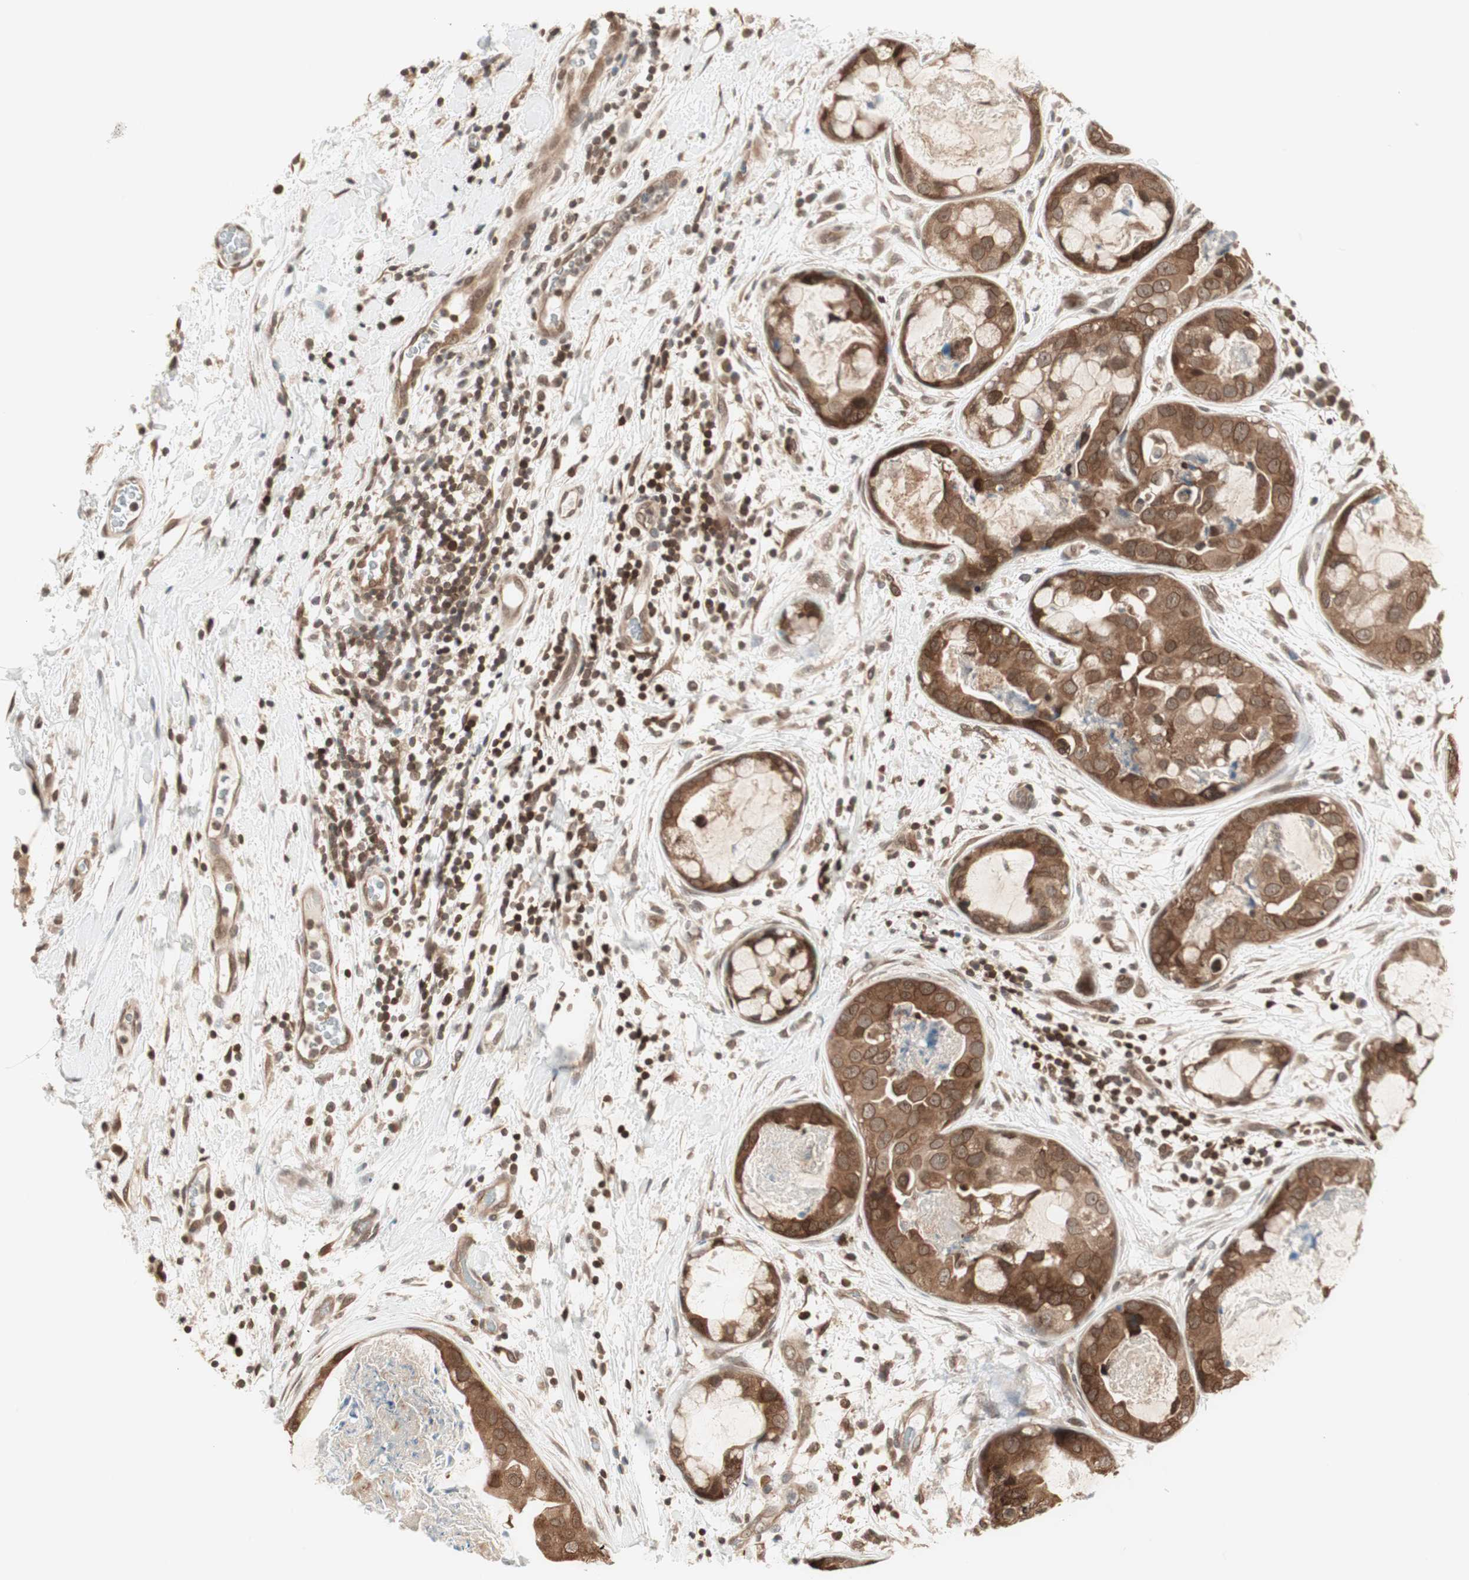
{"staining": {"intensity": "moderate", "quantity": ">75%", "location": "cytoplasmic/membranous,nuclear"}, "tissue": "breast cancer", "cell_type": "Tumor cells", "image_type": "cancer", "snomed": [{"axis": "morphology", "description": "Duct carcinoma"}, {"axis": "topography", "description": "Breast"}], "caption": "Breast cancer stained with a protein marker displays moderate staining in tumor cells.", "gene": "UBE2I", "patient": {"sex": "female", "age": 40}}